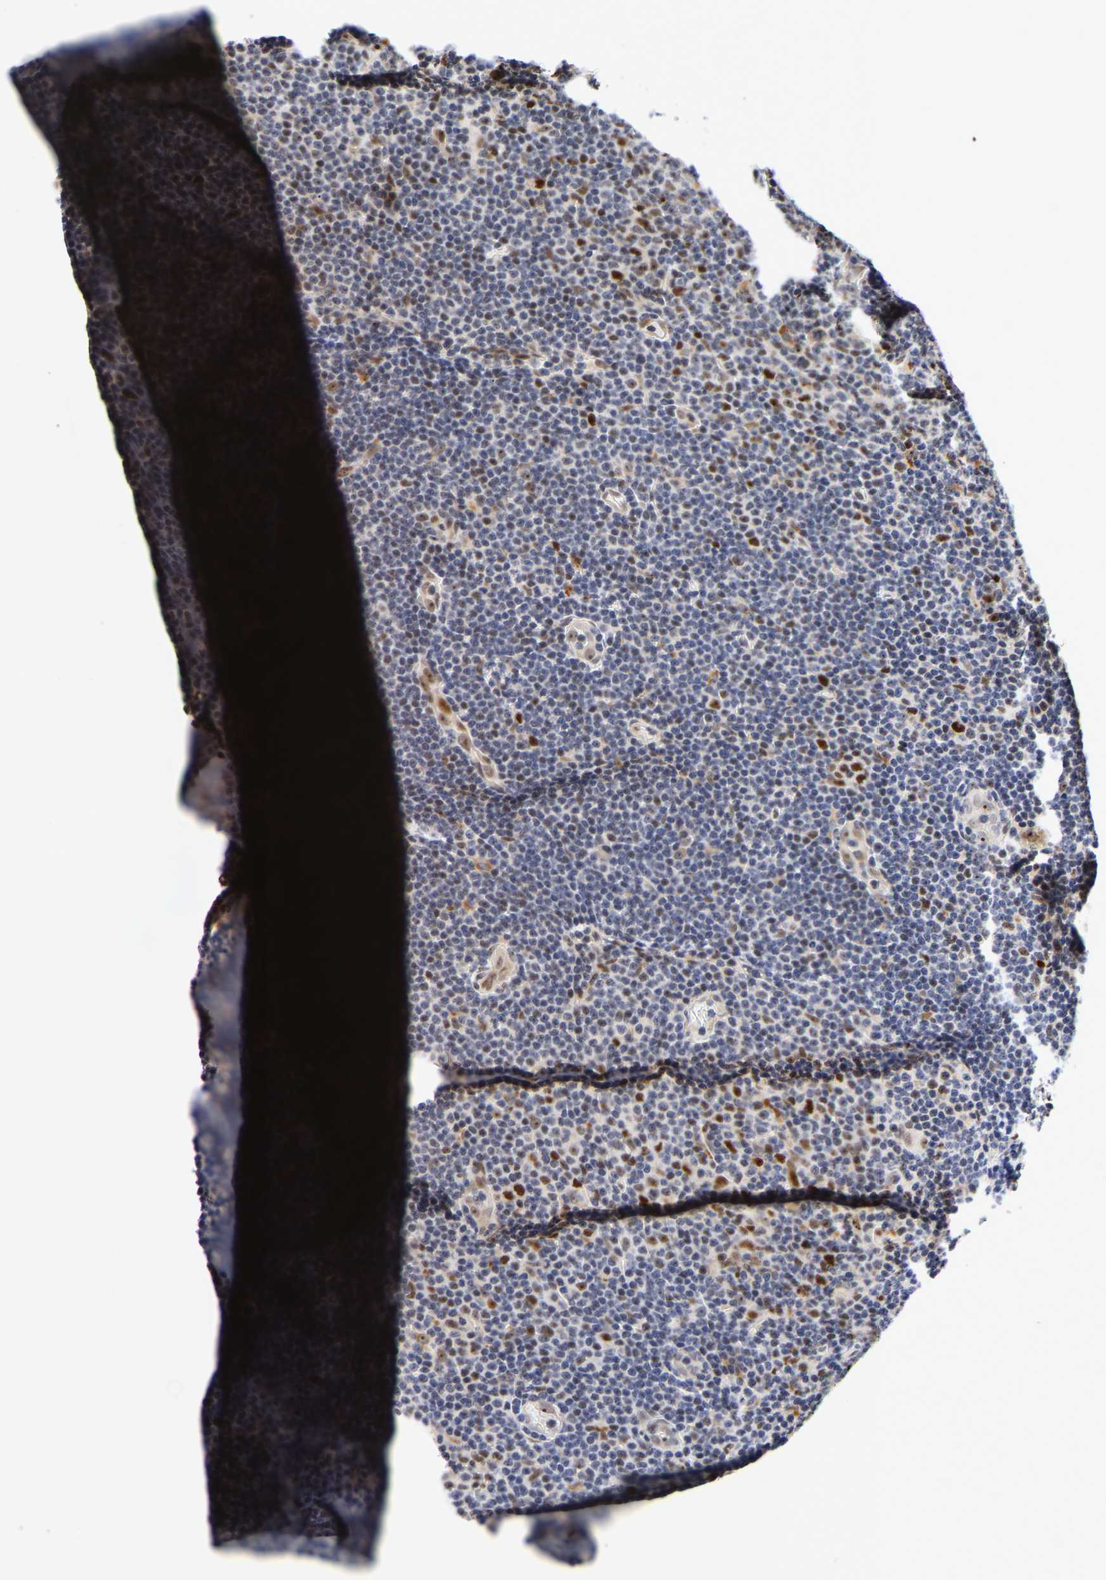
{"staining": {"intensity": "moderate", "quantity": "<25%", "location": "nuclear"}, "tissue": "lymphoma", "cell_type": "Tumor cells", "image_type": "cancer", "snomed": [{"axis": "morphology", "description": "Malignant lymphoma, non-Hodgkin's type, Low grade"}, {"axis": "topography", "description": "Lymph node"}], "caption": "An immunohistochemistry (IHC) photomicrograph of tumor tissue is shown. Protein staining in brown highlights moderate nuclear positivity in lymphoma within tumor cells. (DAB (3,3'-diaminobenzidine) = brown stain, brightfield microscopy at high magnification).", "gene": "JUNB", "patient": {"sex": "male", "age": 83}}